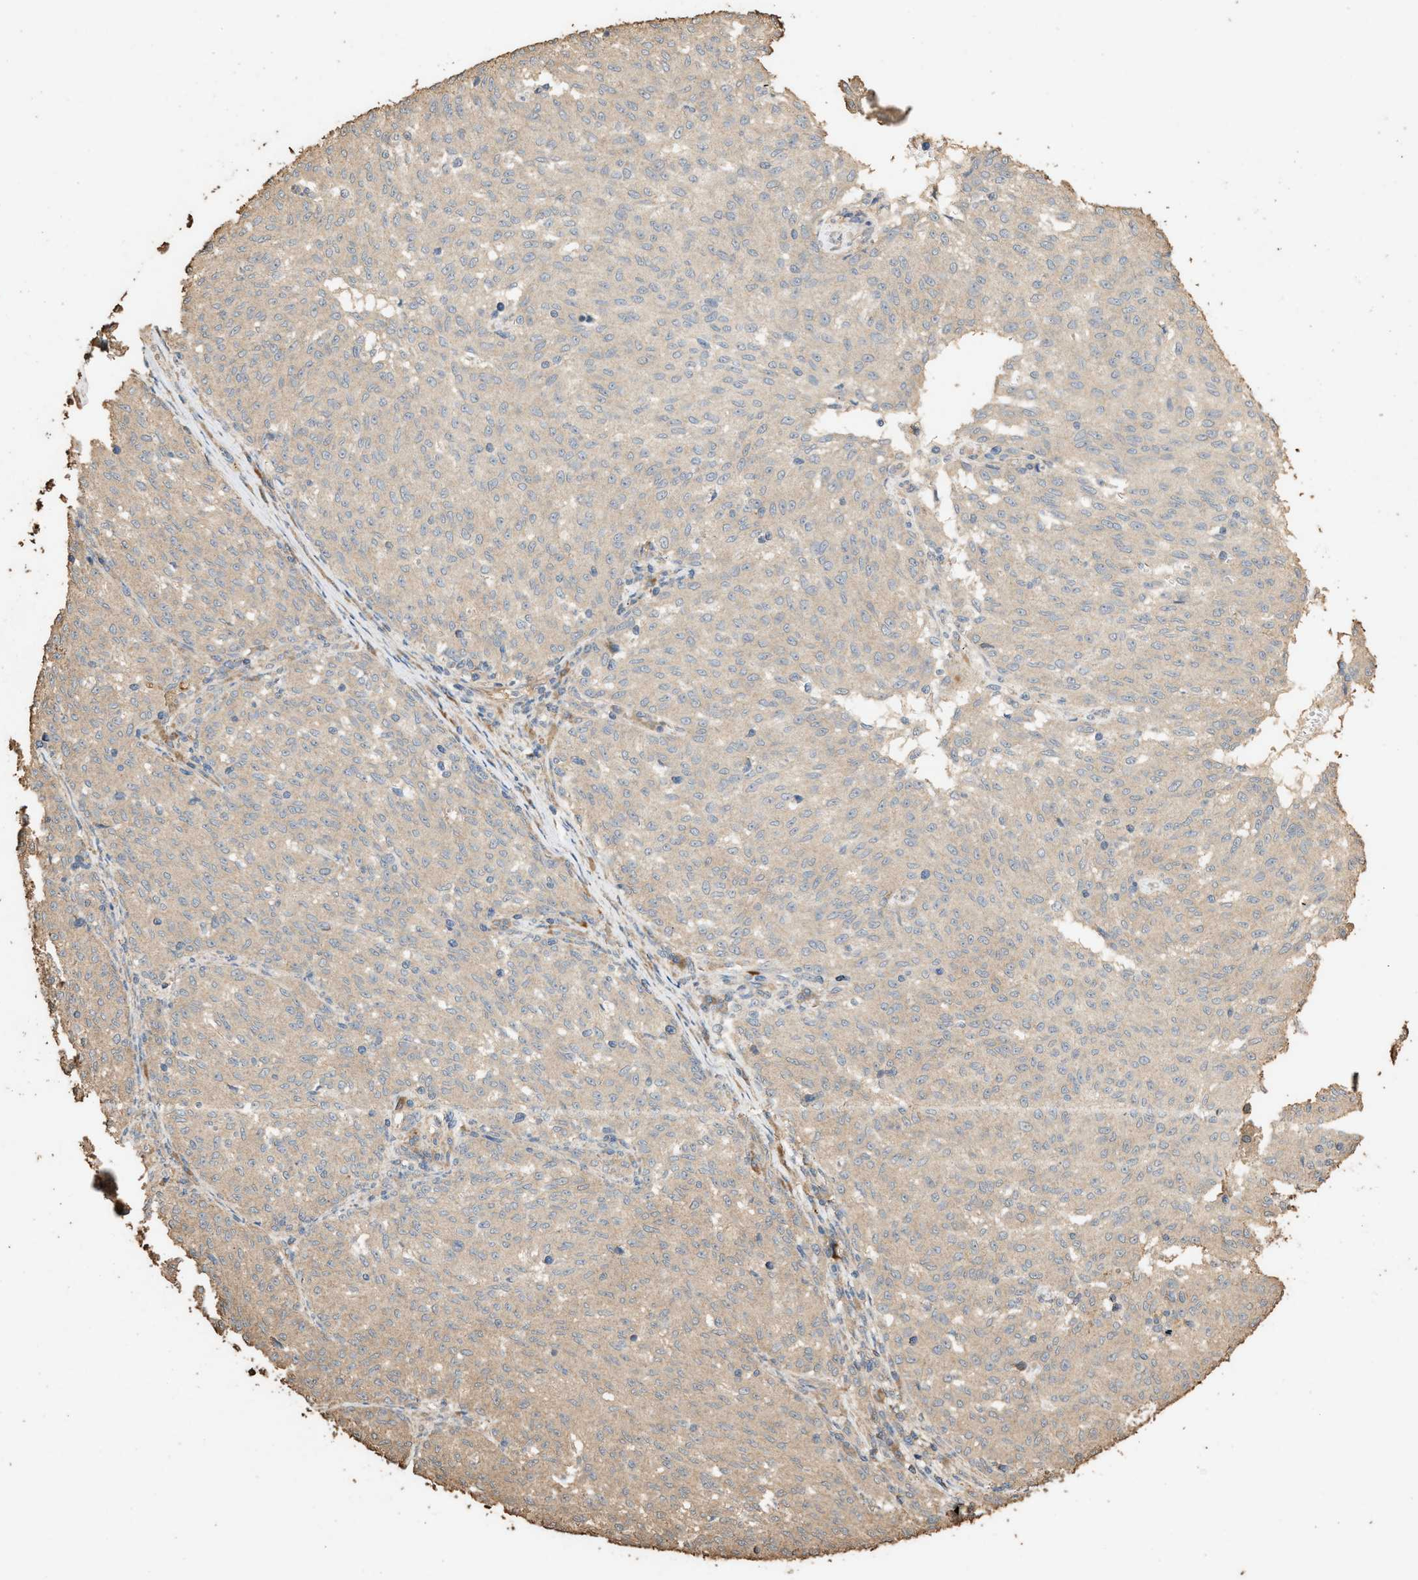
{"staining": {"intensity": "weak", "quantity": "25%-75%", "location": "cytoplasmic/membranous"}, "tissue": "melanoma", "cell_type": "Tumor cells", "image_type": "cancer", "snomed": [{"axis": "morphology", "description": "Malignant melanoma, NOS"}, {"axis": "topography", "description": "Skin"}], "caption": "A brown stain highlights weak cytoplasmic/membranous positivity of a protein in human melanoma tumor cells.", "gene": "DCAF7", "patient": {"sex": "female", "age": 72}}